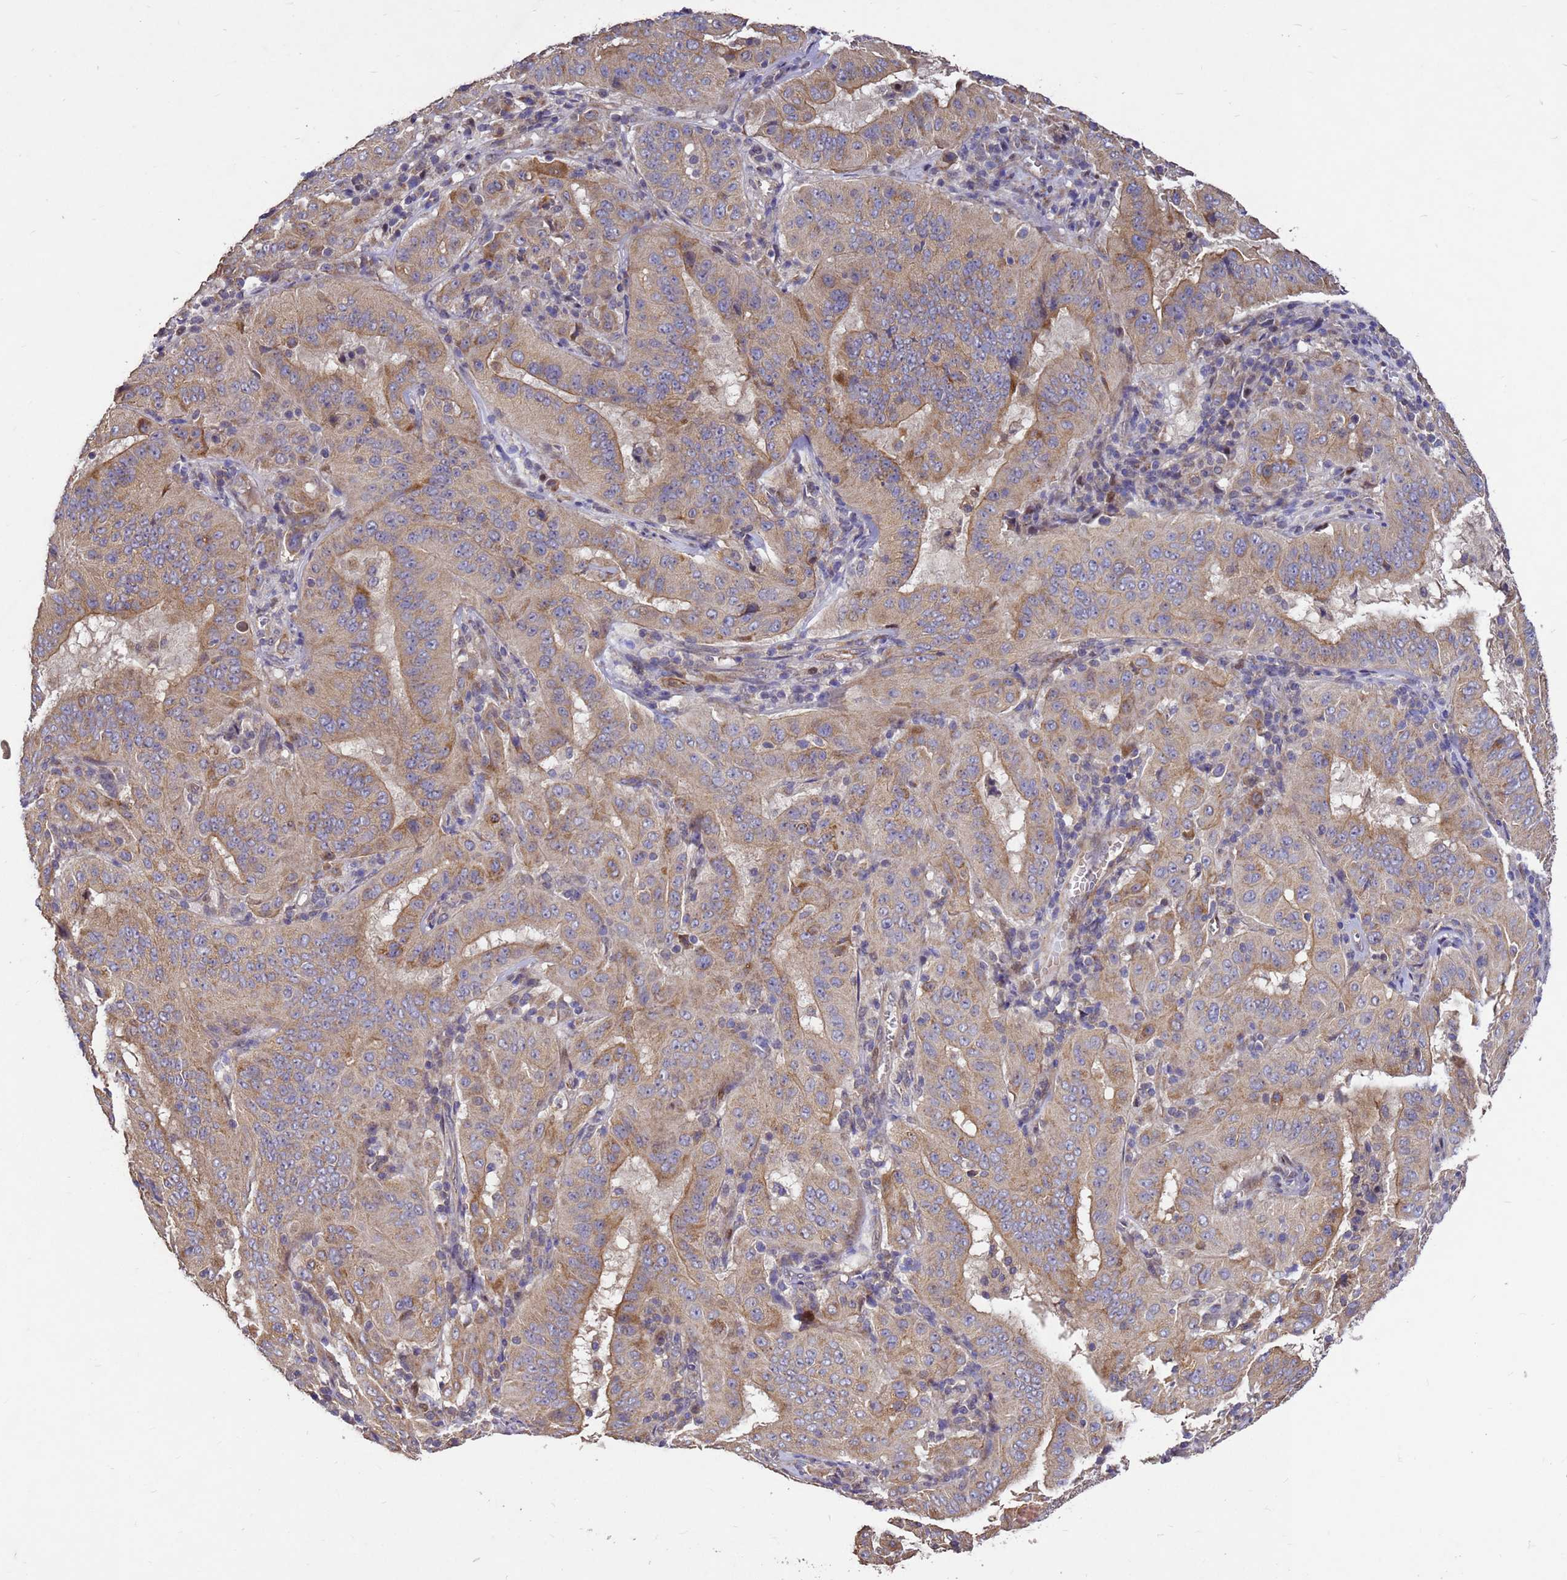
{"staining": {"intensity": "moderate", "quantity": ">75%", "location": "cytoplasmic/membranous"}, "tissue": "pancreatic cancer", "cell_type": "Tumor cells", "image_type": "cancer", "snomed": [{"axis": "morphology", "description": "Adenocarcinoma, NOS"}, {"axis": "topography", "description": "Pancreas"}], "caption": "Pancreatic cancer stained for a protein (brown) demonstrates moderate cytoplasmic/membranous positive positivity in approximately >75% of tumor cells.", "gene": "RSPRY1", "patient": {"sex": "male", "age": 63}}